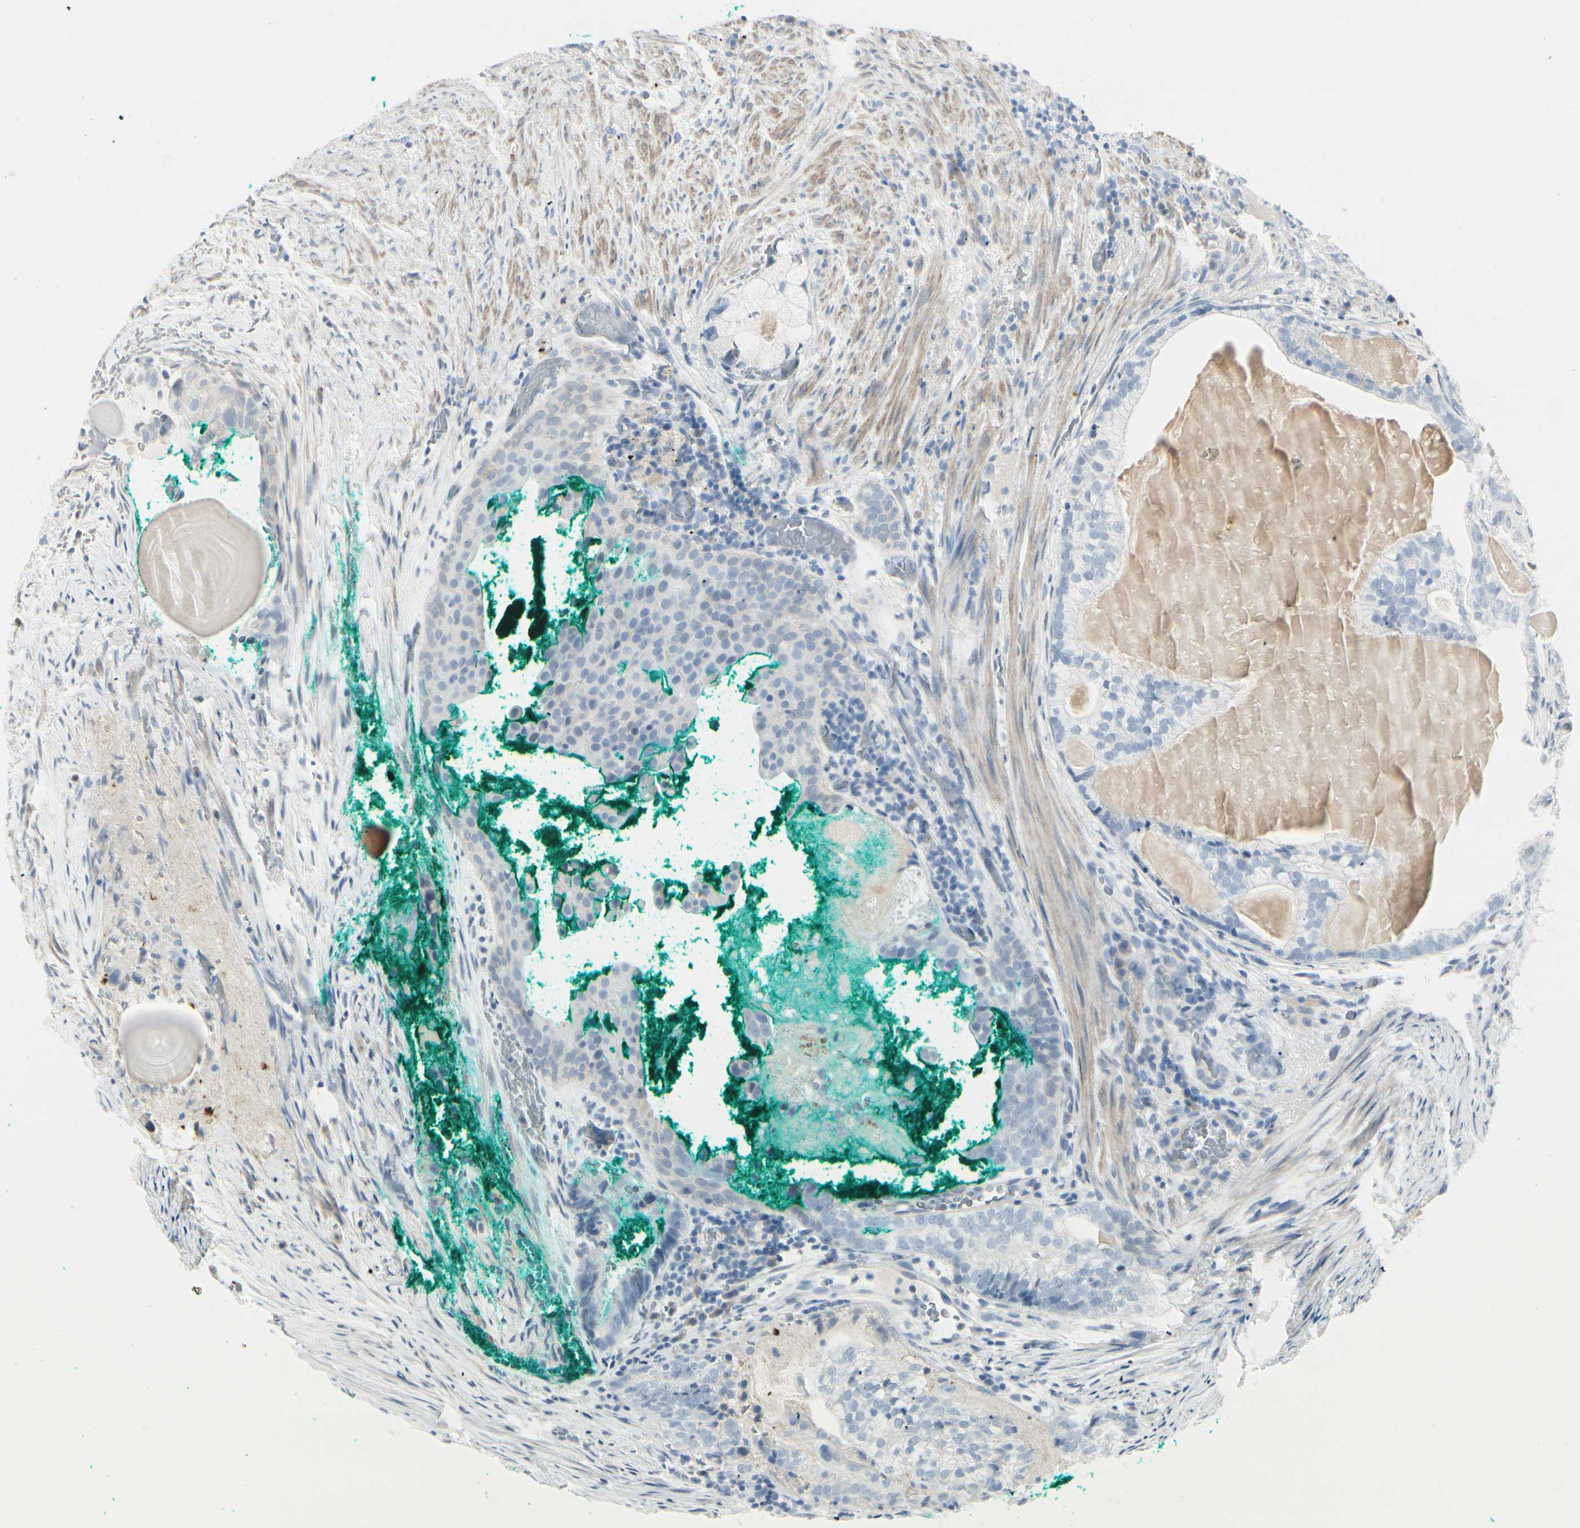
{"staining": {"intensity": "negative", "quantity": "none", "location": "none"}, "tissue": "prostate cancer", "cell_type": "Tumor cells", "image_type": "cancer", "snomed": [{"axis": "morphology", "description": "Adenocarcinoma, High grade"}, {"axis": "topography", "description": "Prostate"}], "caption": "An immunohistochemistry (IHC) photomicrograph of prostate cancer is shown. There is no staining in tumor cells of prostate cancer.", "gene": "CDHR5", "patient": {"sex": "male", "age": 66}}